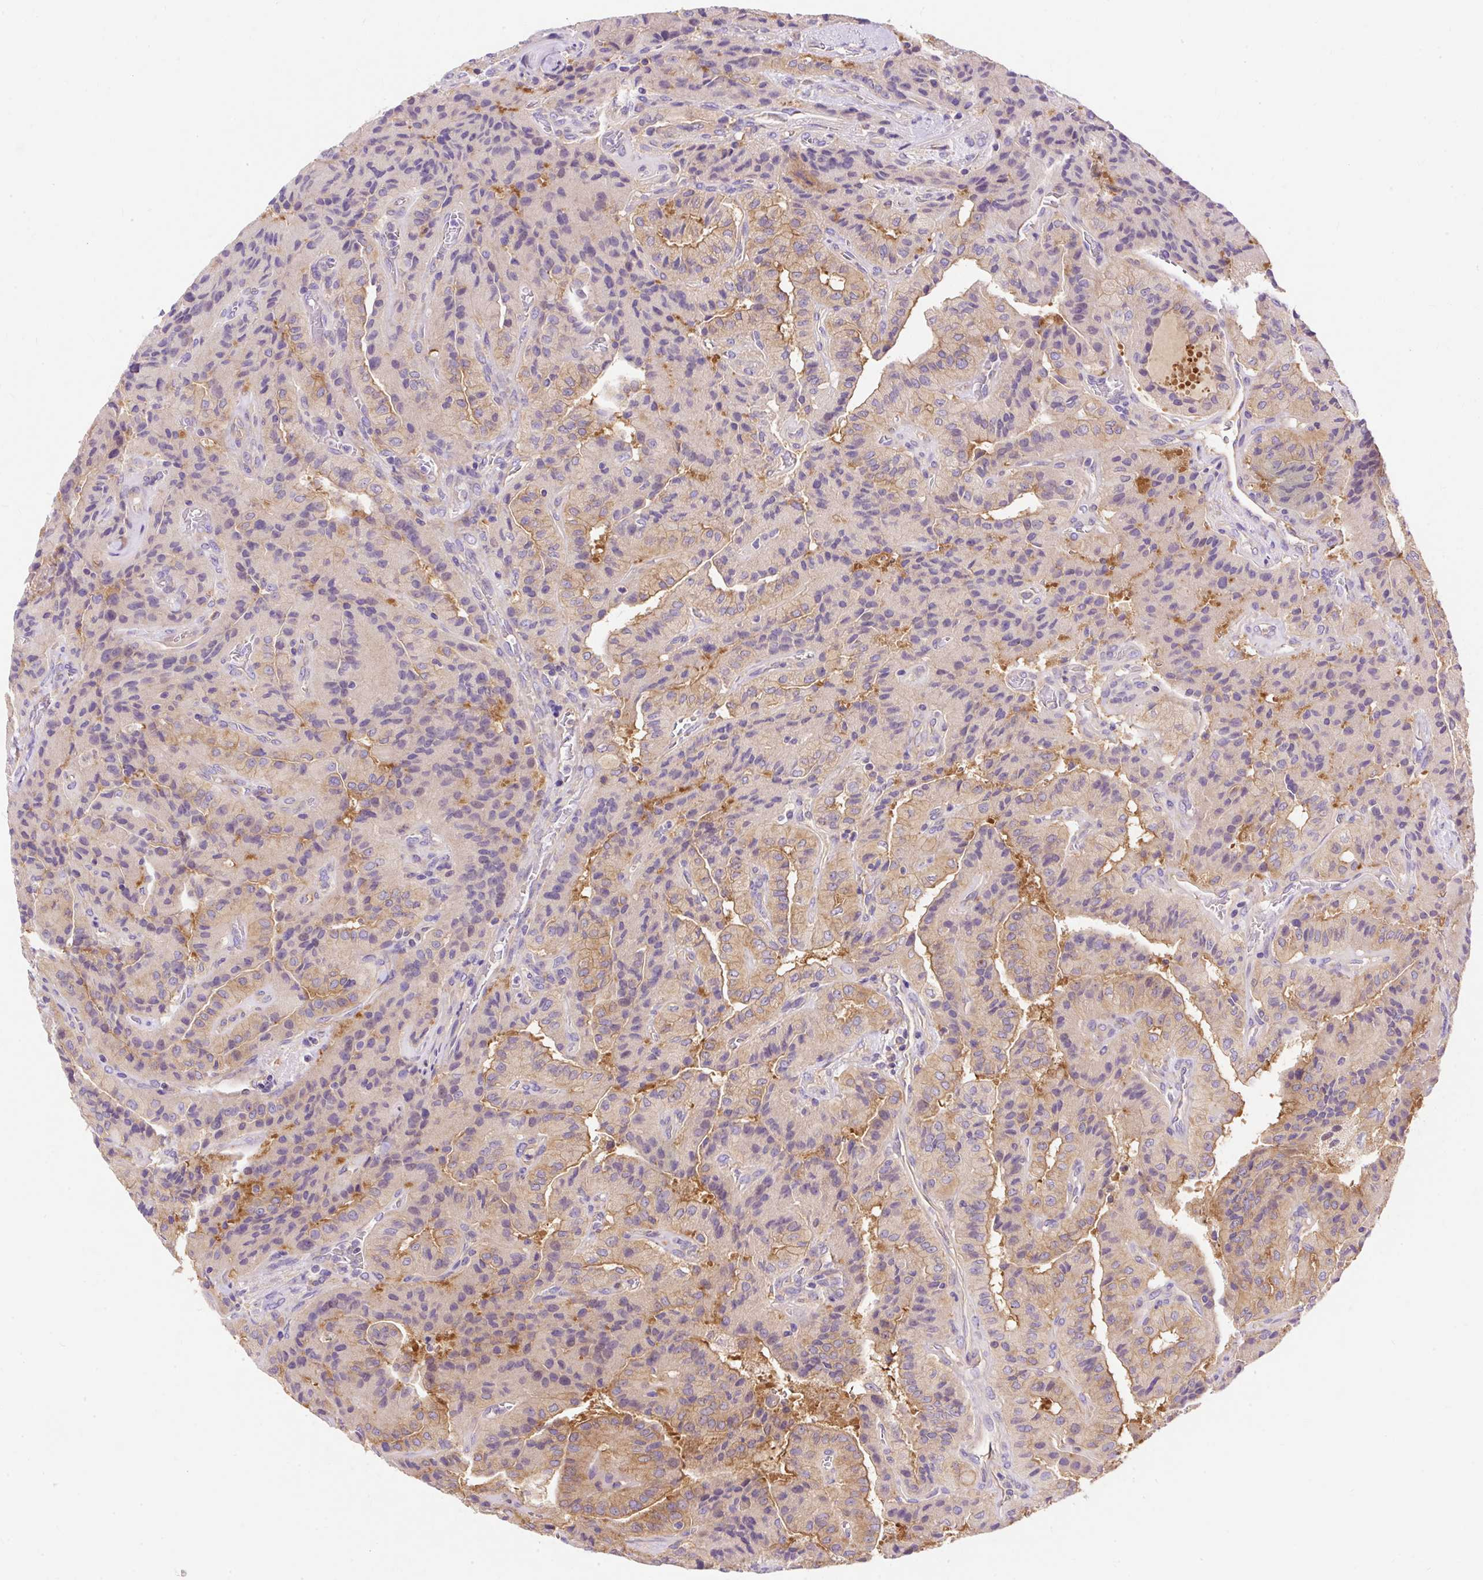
{"staining": {"intensity": "weak", "quantity": "25%-75%", "location": "cytoplasmic/membranous"}, "tissue": "thyroid cancer", "cell_type": "Tumor cells", "image_type": "cancer", "snomed": [{"axis": "morphology", "description": "Normal tissue, NOS"}, {"axis": "morphology", "description": "Papillary adenocarcinoma, NOS"}, {"axis": "topography", "description": "Thyroid gland"}], "caption": "A micrograph of papillary adenocarcinoma (thyroid) stained for a protein exhibits weak cytoplasmic/membranous brown staining in tumor cells. The staining is performed using DAB (3,3'-diaminobenzidine) brown chromogen to label protein expression. The nuclei are counter-stained blue using hematoxylin.", "gene": "OR4K15", "patient": {"sex": "female", "age": 59}}